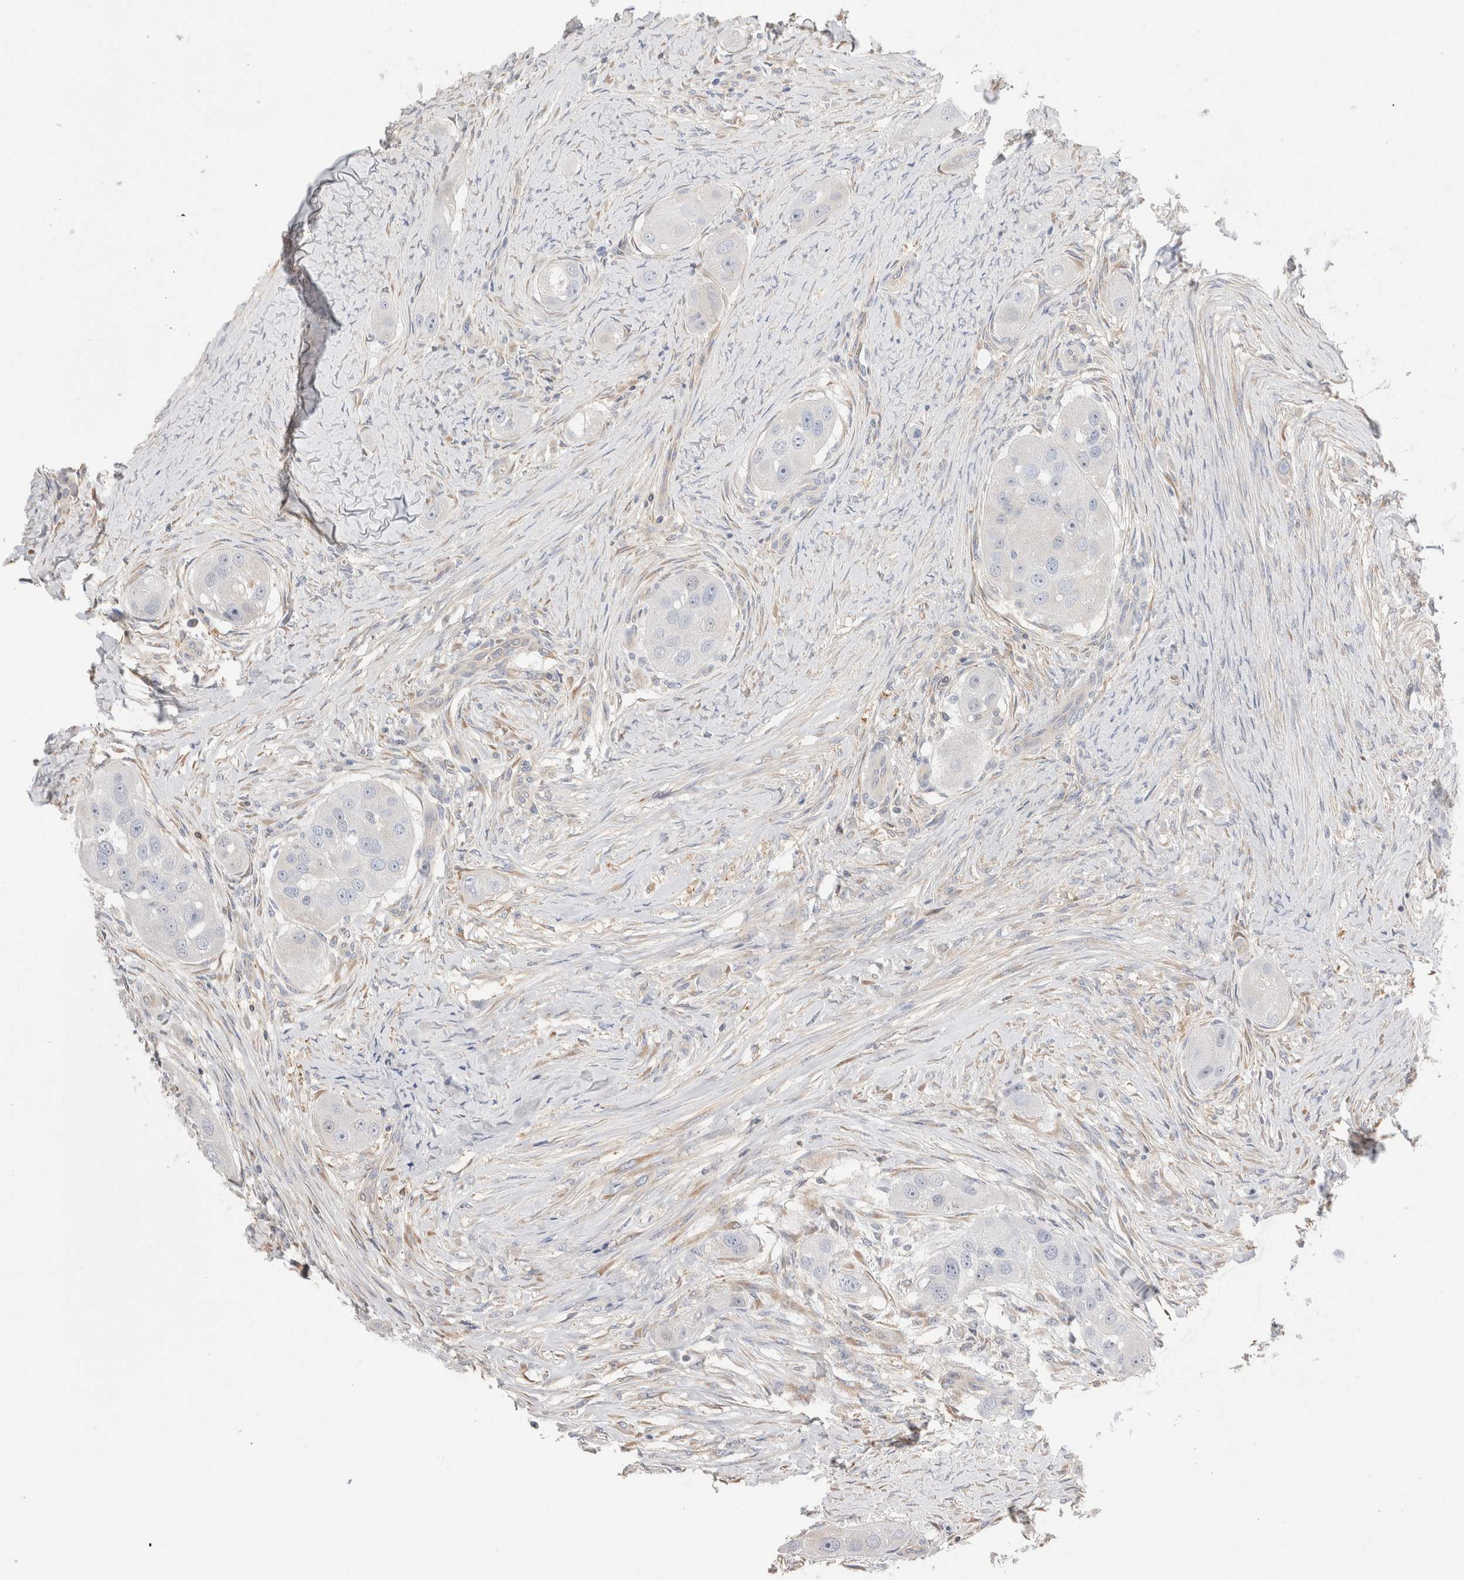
{"staining": {"intensity": "negative", "quantity": "none", "location": "none"}, "tissue": "head and neck cancer", "cell_type": "Tumor cells", "image_type": "cancer", "snomed": [{"axis": "morphology", "description": "Normal tissue, NOS"}, {"axis": "morphology", "description": "Squamous cell carcinoma, NOS"}, {"axis": "topography", "description": "Skeletal muscle"}, {"axis": "topography", "description": "Head-Neck"}], "caption": "Micrograph shows no significant protein staining in tumor cells of head and neck cancer.", "gene": "CAPN2", "patient": {"sex": "male", "age": 51}}